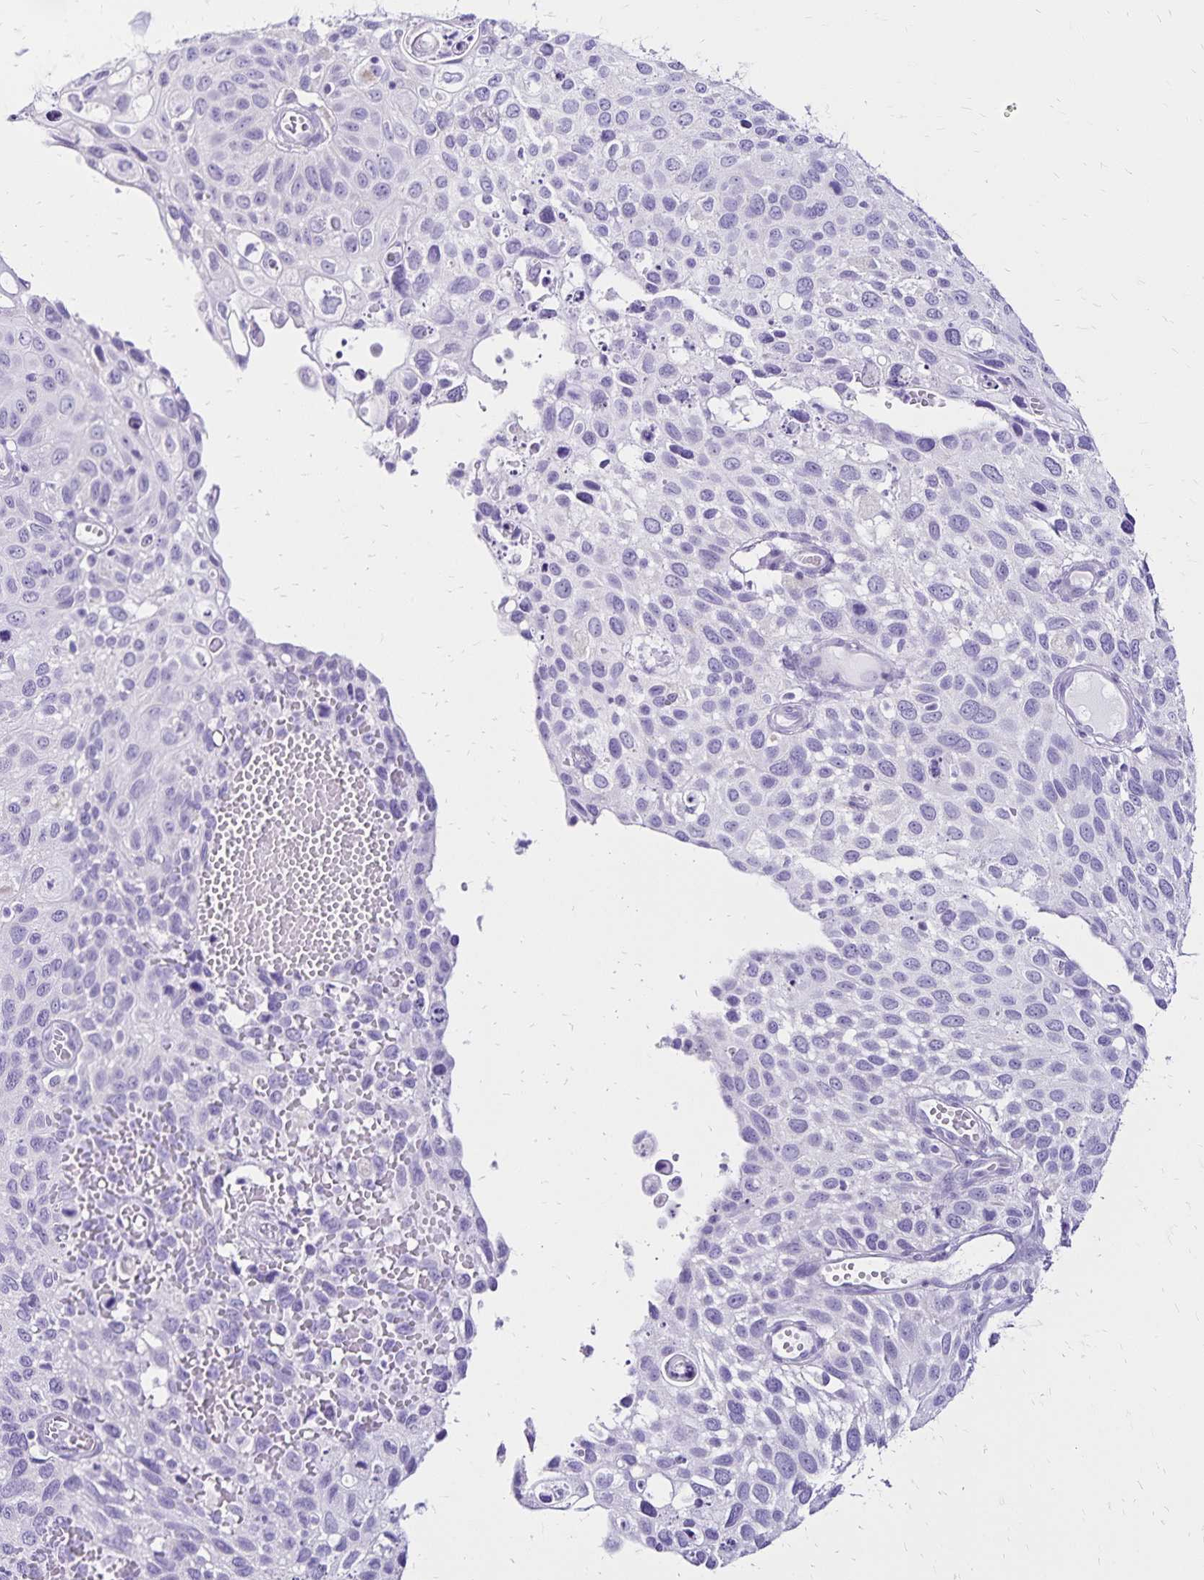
{"staining": {"intensity": "negative", "quantity": "none", "location": "none"}, "tissue": "cervical cancer", "cell_type": "Tumor cells", "image_type": "cancer", "snomed": [{"axis": "morphology", "description": "Squamous cell carcinoma, NOS"}, {"axis": "topography", "description": "Cervix"}], "caption": "This is a histopathology image of immunohistochemistry staining of cervical cancer (squamous cell carcinoma), which shows no positivity in tumor cells. (Stains: DAB (3,3'-diaminobenzidine) immunohistochemistry with hematoxylin counter stain, Microscopy: brightfield microscopy at high magnification).", "gene": "LIN28B", "patient": {"sex": "female", "age": 70}}